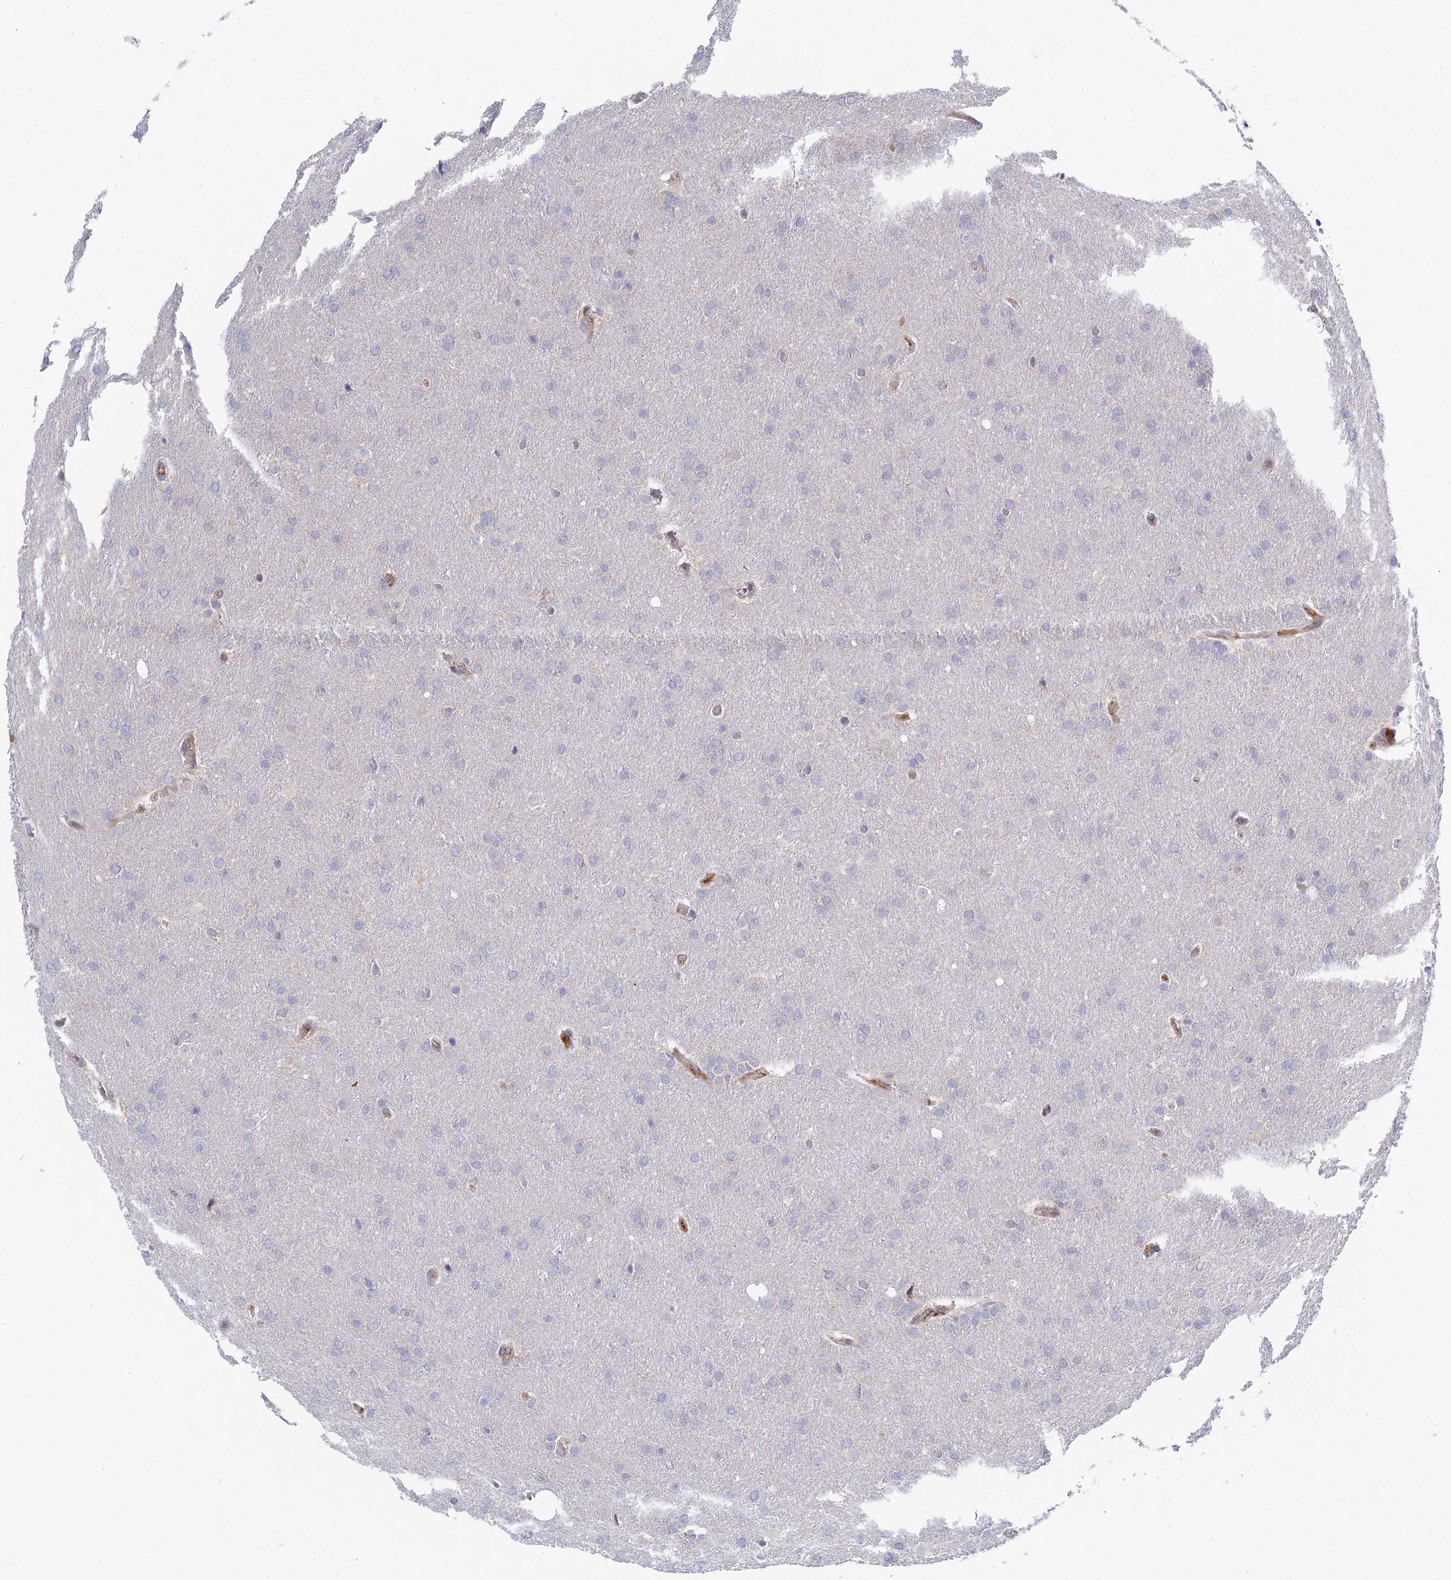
{"staining": {"intensity": "negative", "quantity": "none", "location": "none"}, "tissue": "glioma", "cell_type": "Tumor cells", "image_type": "cancer", "snomed": [{"axis": "morphology", "description": "Glioma, malignant, Low grade"}, {"axis": "topography", "description": "Brain"}], "caption": "The micrograph exhibits no staining of tumor cells in low-grade glioma (malignant).", "gene": "SPATA5L1", "patient": {"sex": "female", "age": 32}}